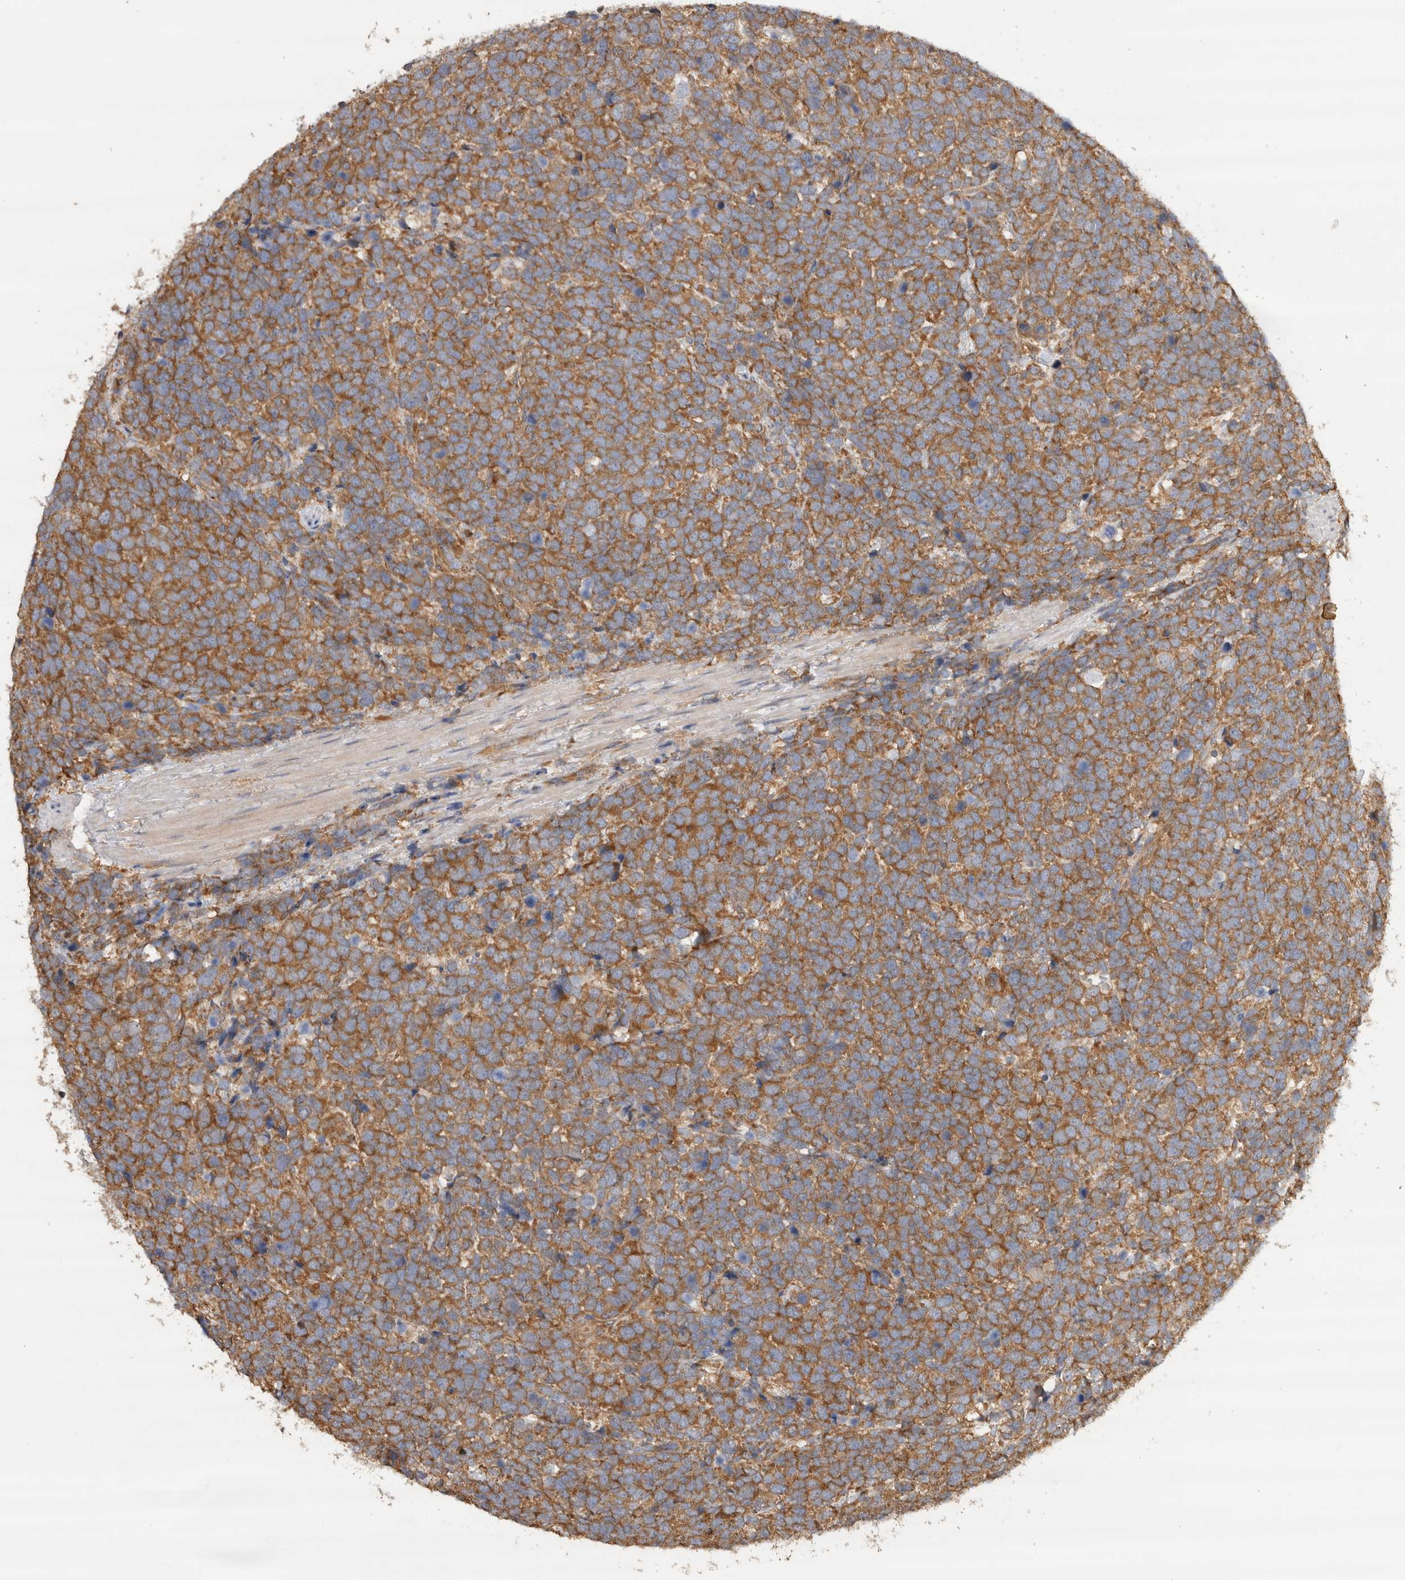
{"staining": {"intensity": "strong", "quantity": ">75%", "location": "cytoplasmic/membranous"}, "tissue": "urothelial cancer", "cell_type": "Tumor cells", "image_type": "cancer", "snomed": [{"axis": "morphology", "description": "Urothelial carcinoma, High grade"}, {"axis": "topography", "description": "Urinary bladder"}], "caption": "Brown immunohistochemical staining in human high-grade urothelial carcinoma shows strong cytoplasmic/membranous staining in about >75% of tumor cells.", "gene": "EIF4G3", "patient": {"sex": "female", "age": 82}}